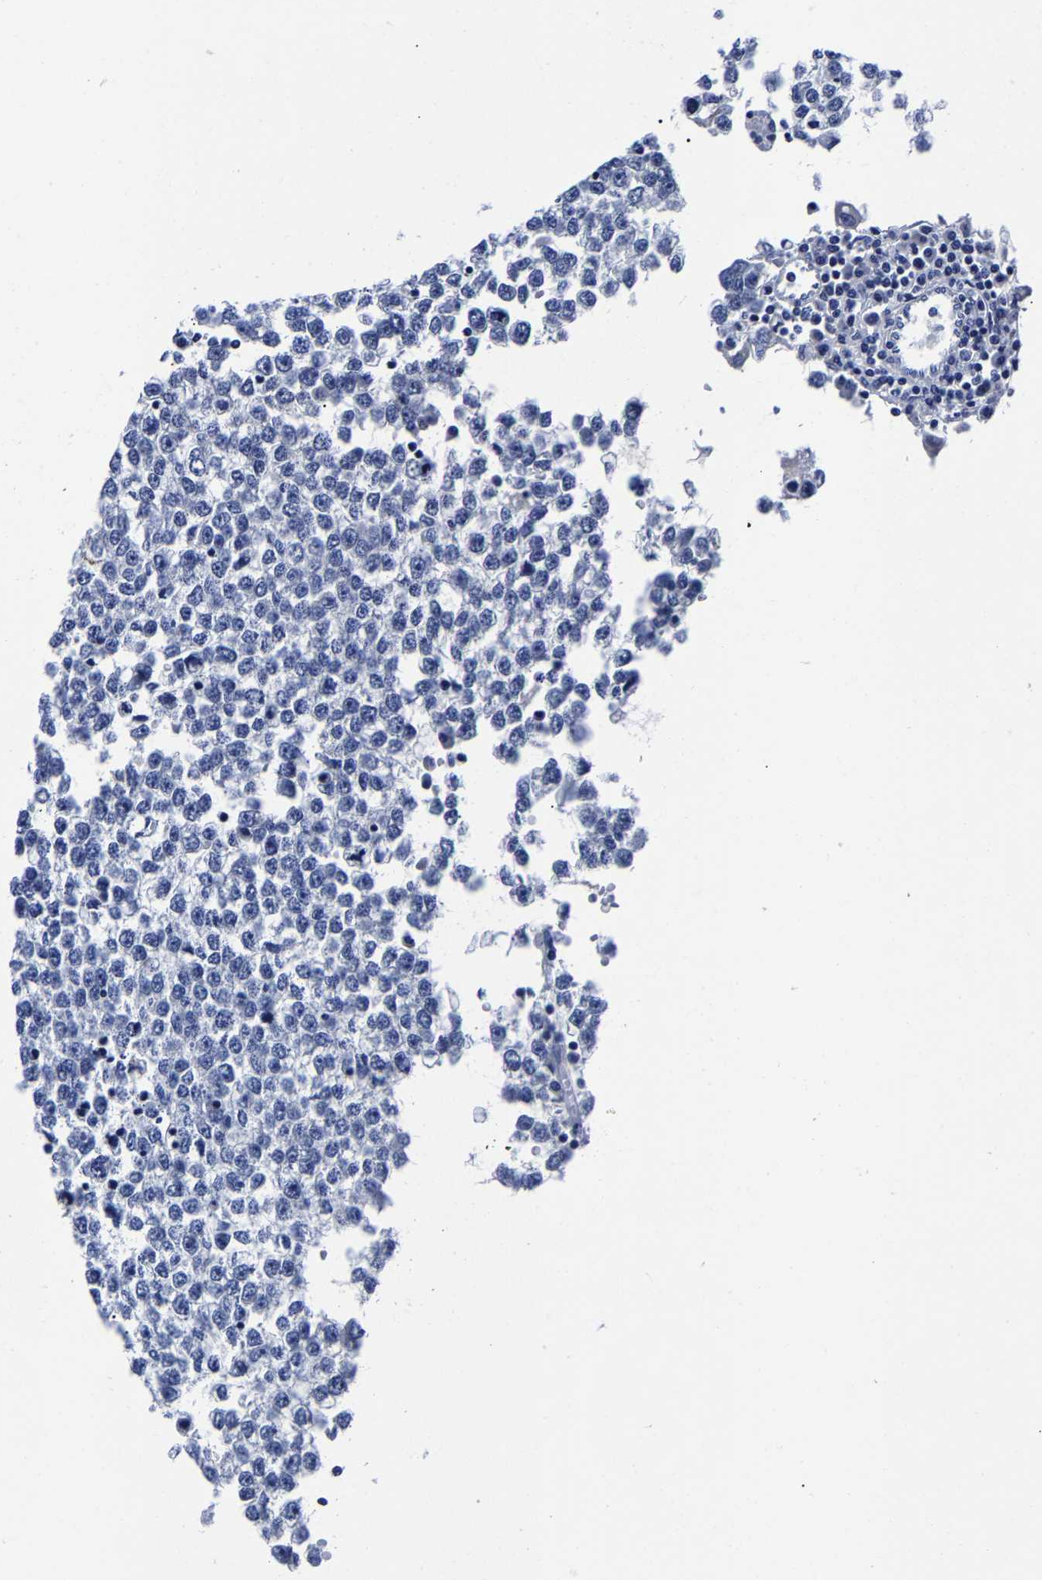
{"staining": {"intensity": "negative", "quantity": "none", "location": "none"}, "tissue": "testis cancer", "cell_type": "Tumor cells", "image_type": "cancer", "snomed": [{"axis": "morphology", "description": "Seminoma, NOS"}, {"axis": "topography", "description": "Testis"}], "caption": "A micrograph of seminoma (testis) stained for a protein shows no brown staining in tumor cells.", "gene": "CPA2", "patient": {"sex": "male", "age": 65}}